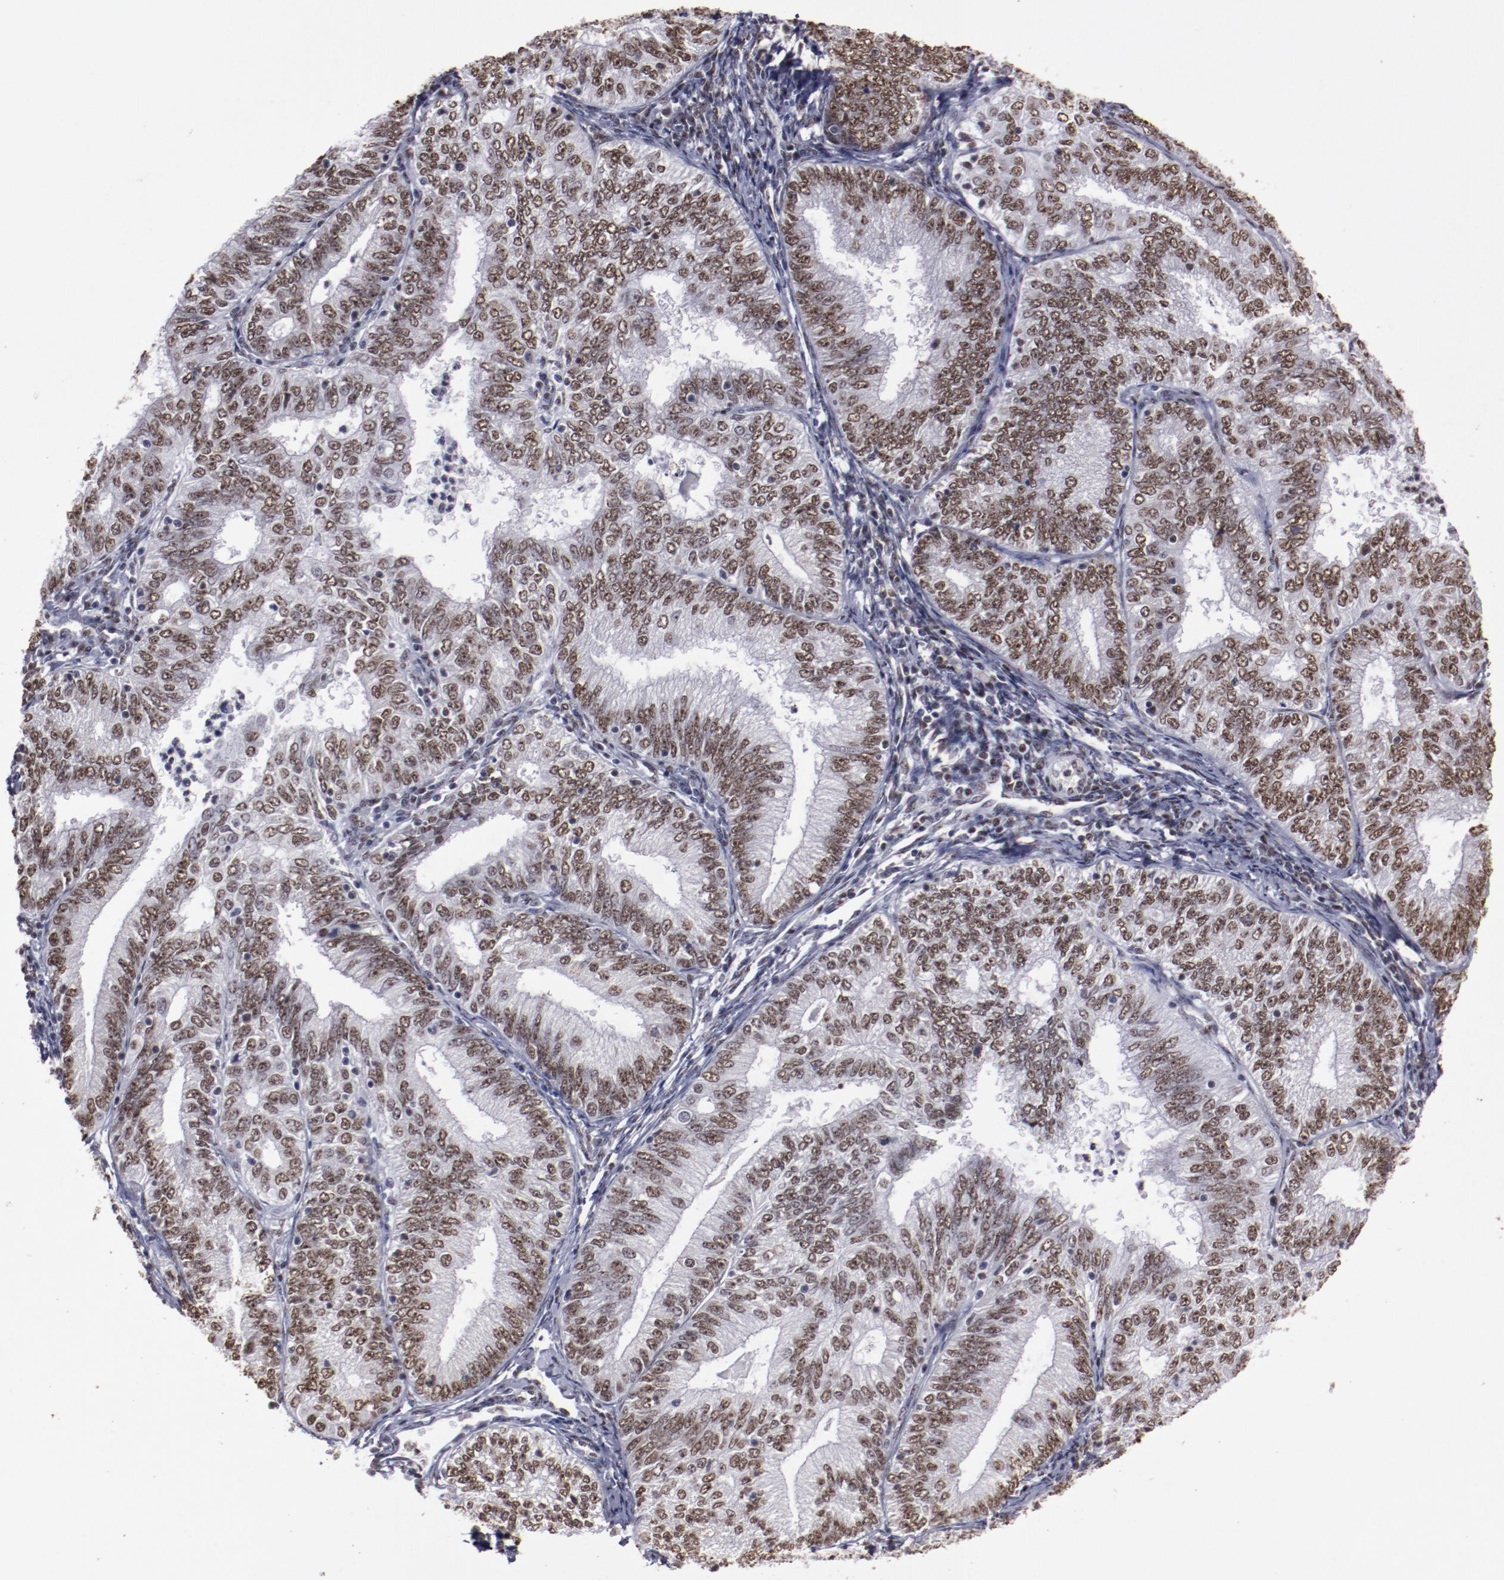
{"staining": {"intensity": "strong", "quantity": ">75%", "location": "nuclear"}, "tissue": "endometrial cancer", "cell_type": "Tumor cells", "image_type": "cancer", "snomed": [{"axis": "morphology", "description": "Adenocarcinoma, NOS"}, {"axis": "topography", "description": "Endometrium"}], "caption": "Protein staining of adenocarcinoma (endometrial) tissue displays strong nuclear staining in about >75% of tumor cells.", "gene": "HNRNPA2B1", "patient": {"sex": "female", "age": 69}}